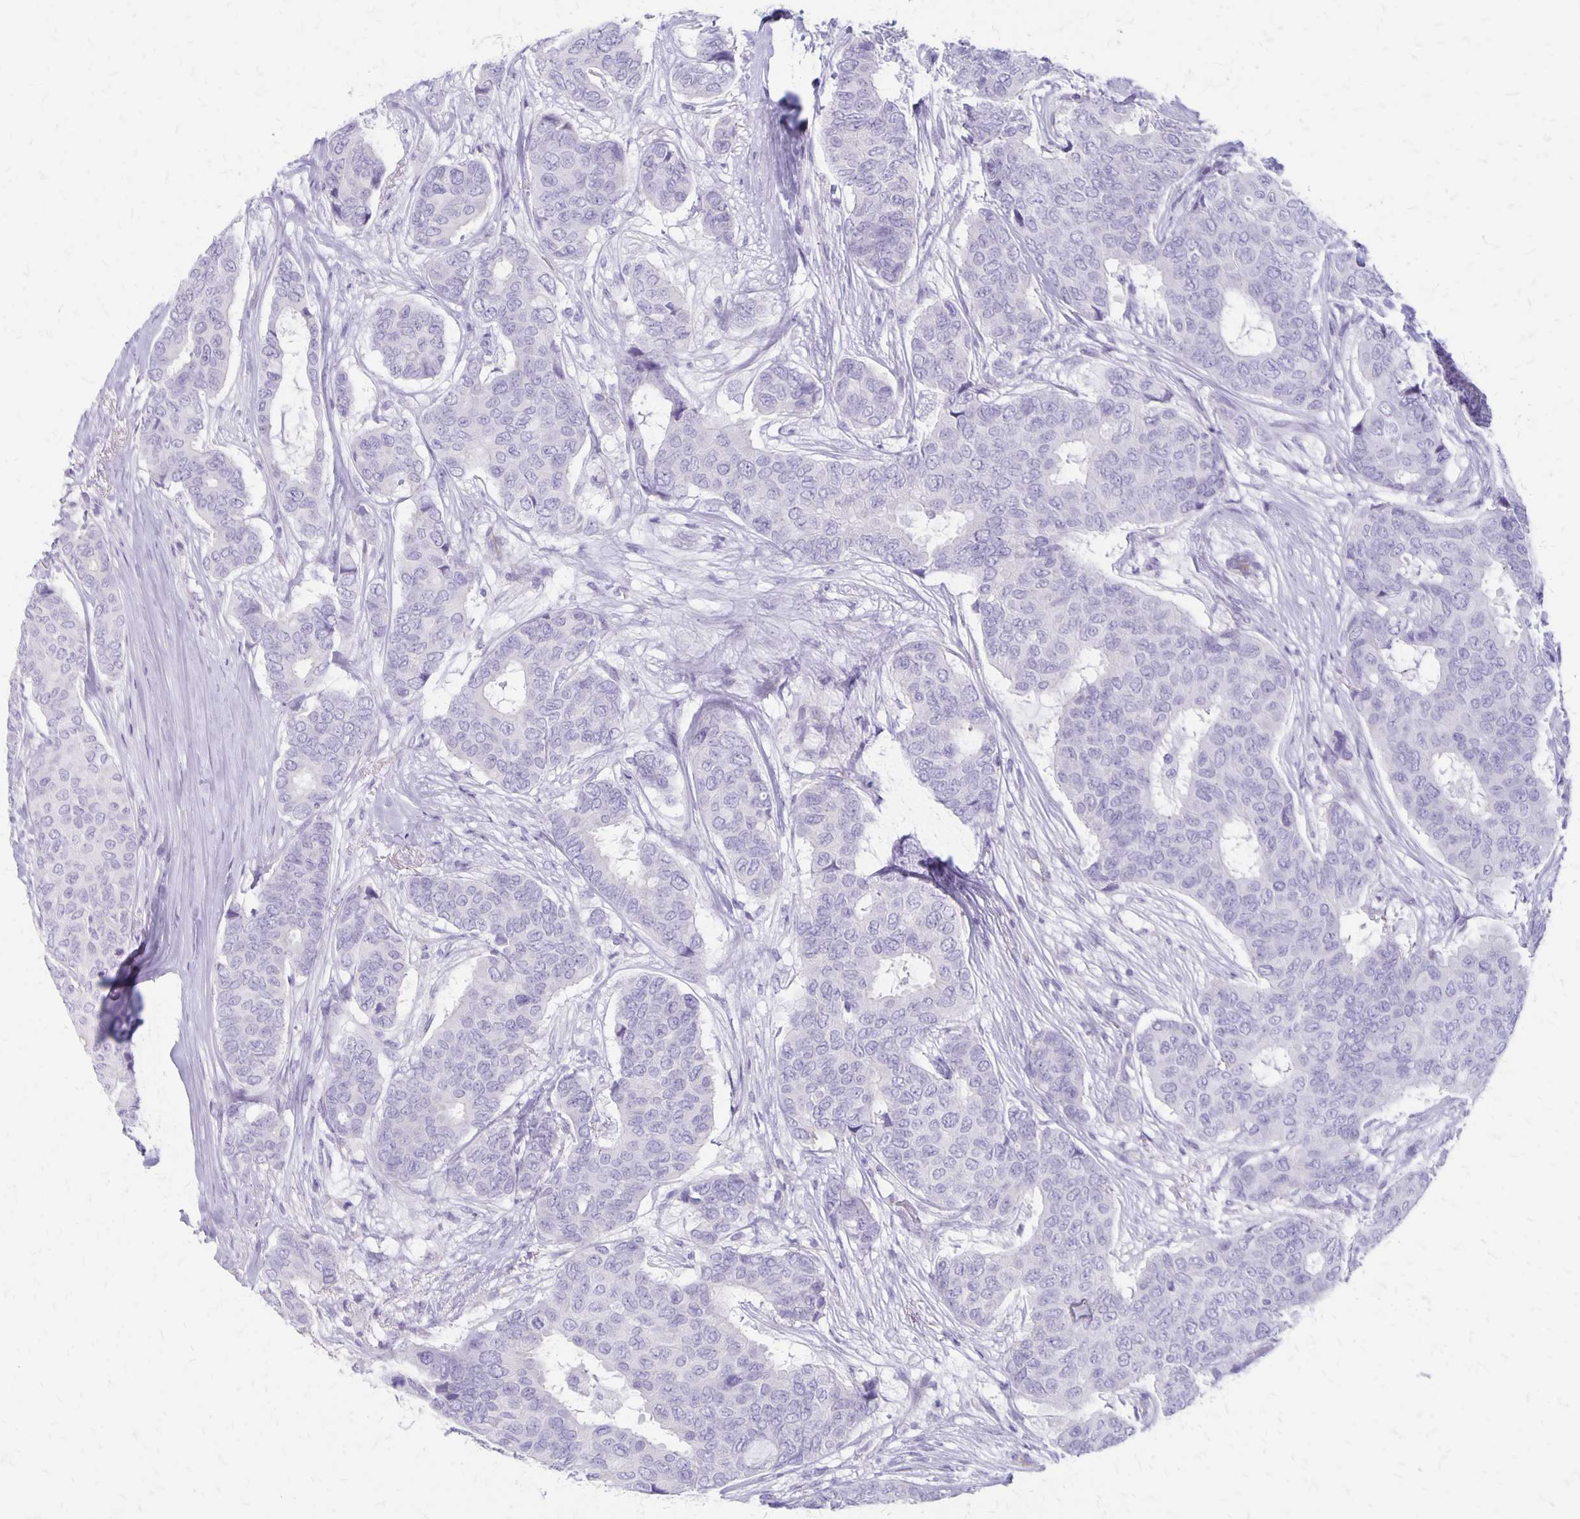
{"staining": {"intensity": "negative", "quantity": "none", "location": "none"}, "tissue": "breast cancer", "cell_type": "Tumor cells", "image_type": "cancer", "snomed": [{"axis": "morphology", "description": "Duct carcinoma"}, {"axis": "topography", "description": "Breast"}], "caption": "IHC of human breast intraductal carcinoma displays no staining in tumor cells. (Brightfield microscopy of DAB (3,3'-diaminobenzidine) IHC at high magnification).", "gene": "HOMER1", "patient": {"sex": "female", "age": 75}}